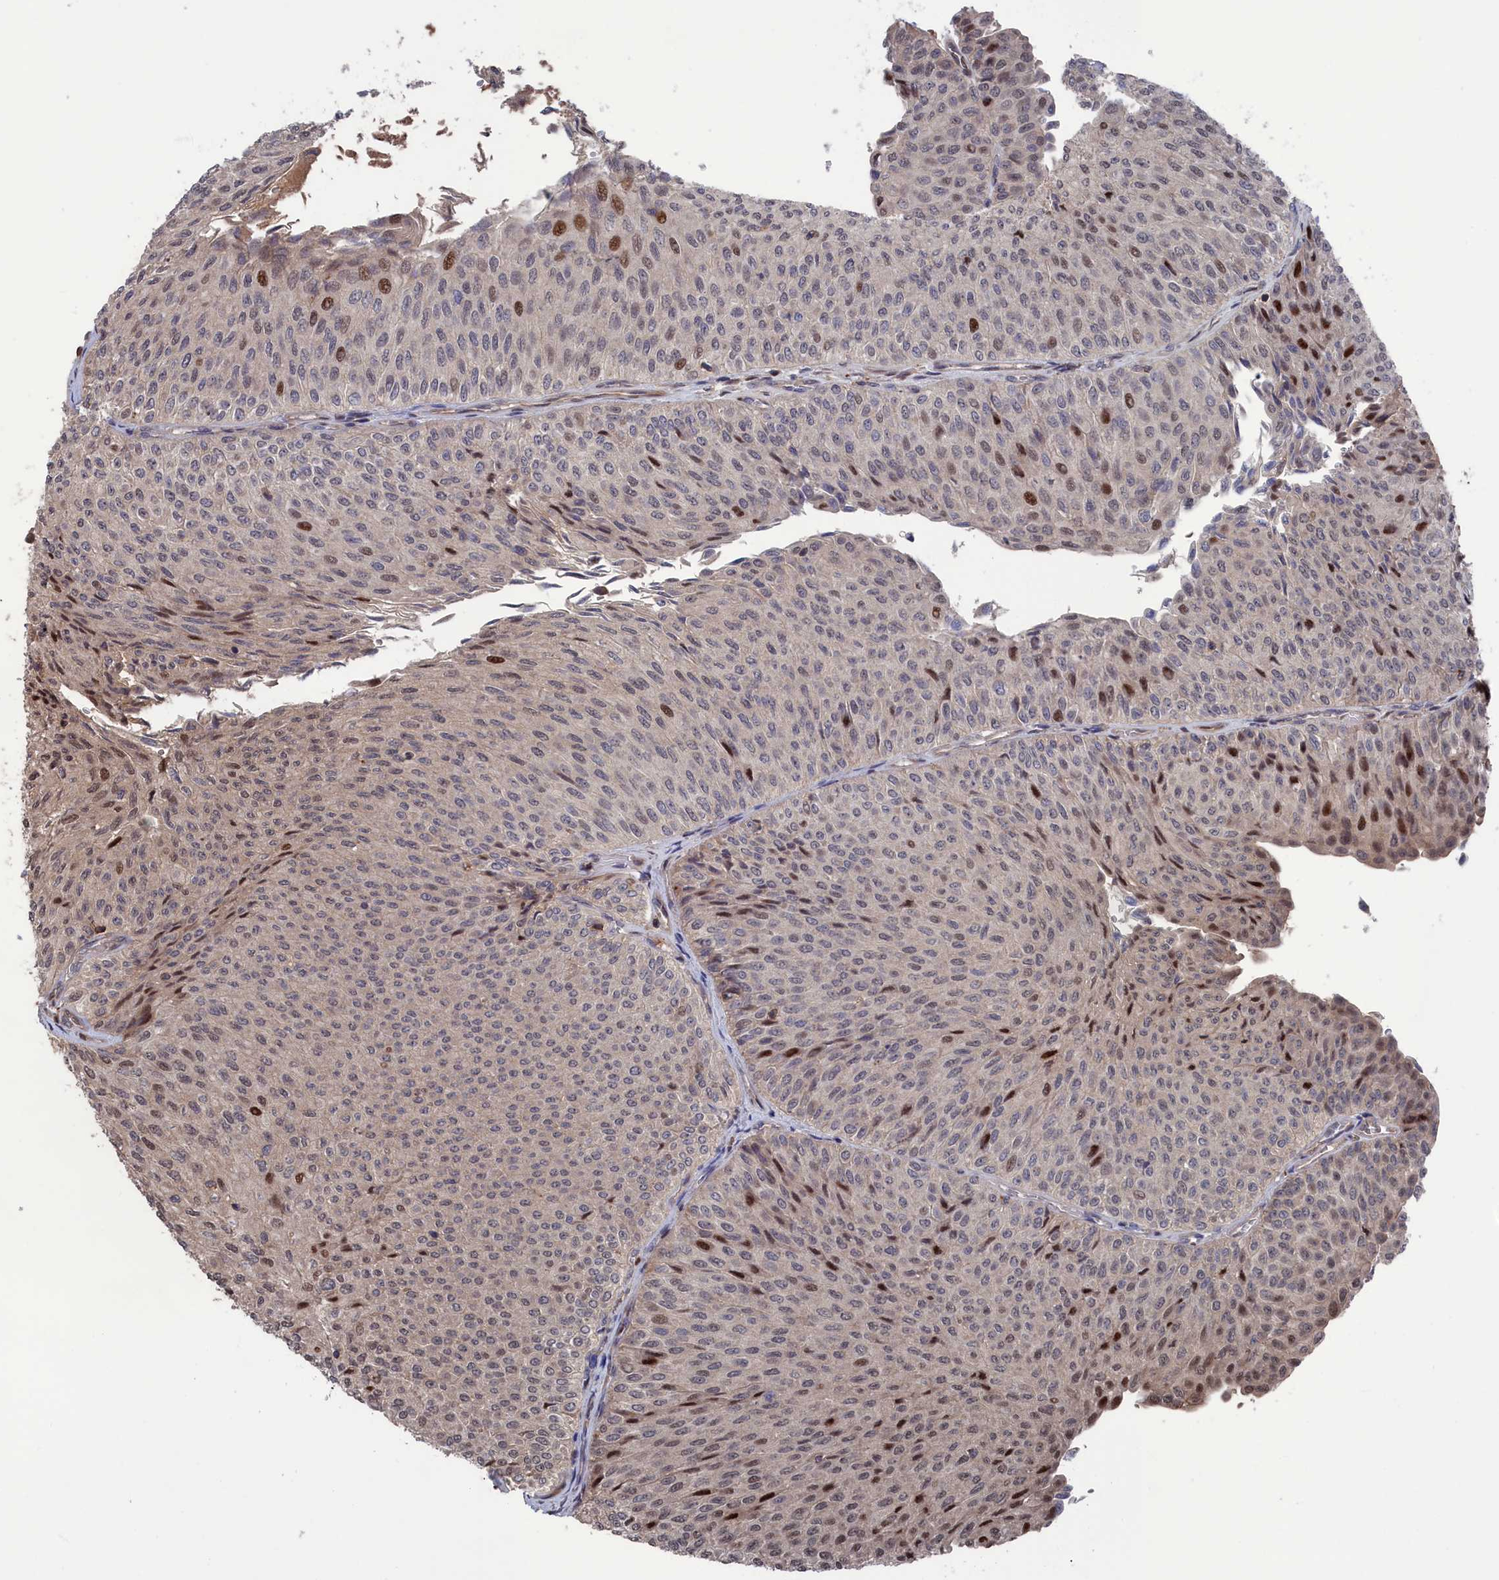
{"staining": {"intensity": "strong", "quantity": "<25%", "location": "nuclear"}, "tissue": "urothelial cancer", "cell_type": "Tumor cells", "image_type": "cancer", "snomed": [{"axis": "morphology", "description": "Urothelial carcinoma, Low grade"}, {"axis": "topography", "description": "Urinary bladder"}], "caption": "Protein staining reveals strong nuclear positivity in approximately <25% of tumor cells in urothelial cancer.", "gene": "PLA2G15", "patient": {"sex": "male", "age": 78}}